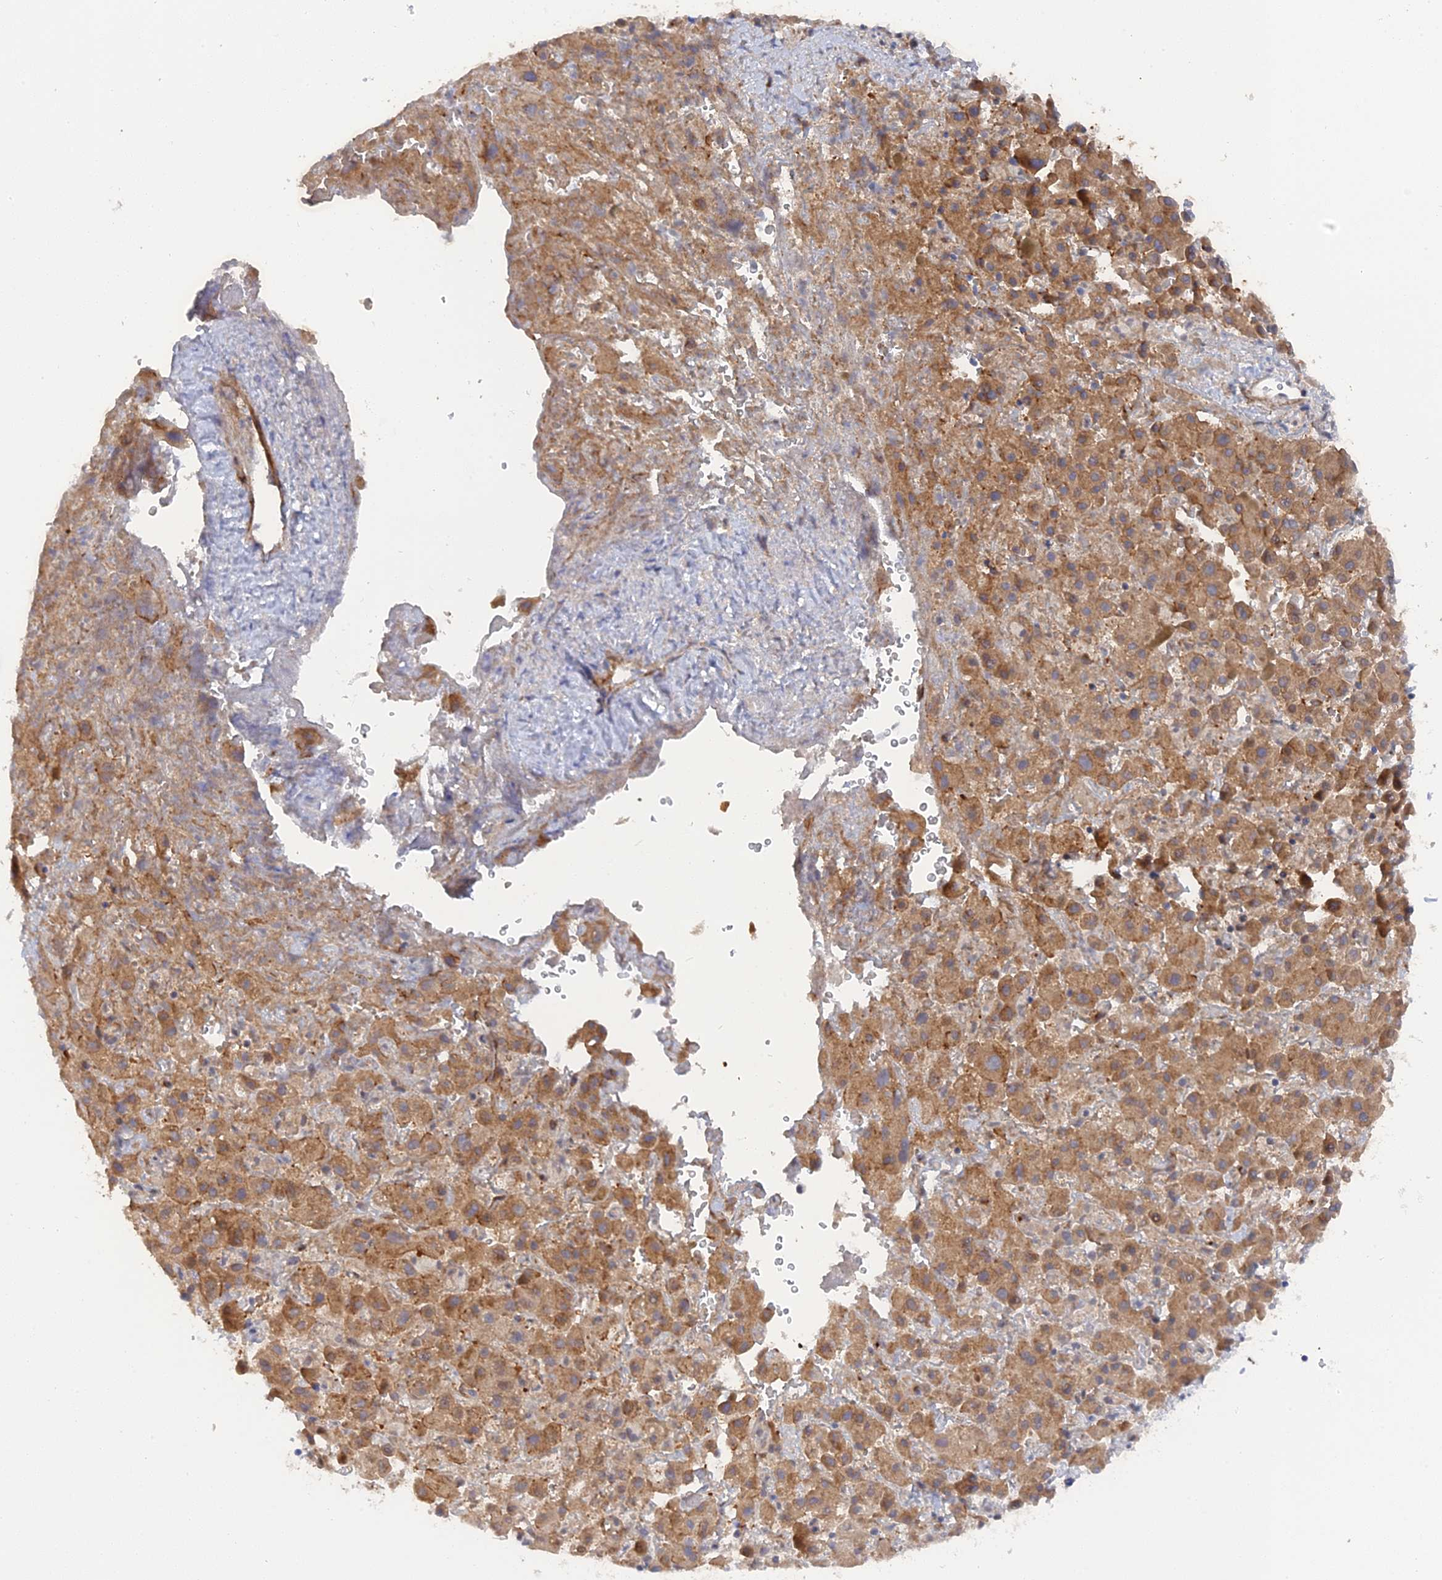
{"staining": {"intensity": "moderate", "quantity": "25%-75%", "location": "cytoplasmic/membranous"}, "tissue": "liver cancer", "cell_type": "Tumor cells", "image_type": "cancer", "snomed": [{"axis": "morphology", "description": "Cholangiocarcinoma"}, {"axis": "topography", "description": "Liver"}], "caption": "Moderate cytoplasmic/membranous expression for a protein is appreciated in about 25%-75% of tumor cells of cholangiocarcinoma (liver) using IHC.", "gene": "CCDC85A", "patient": {"sex": "female", "age": 52}}